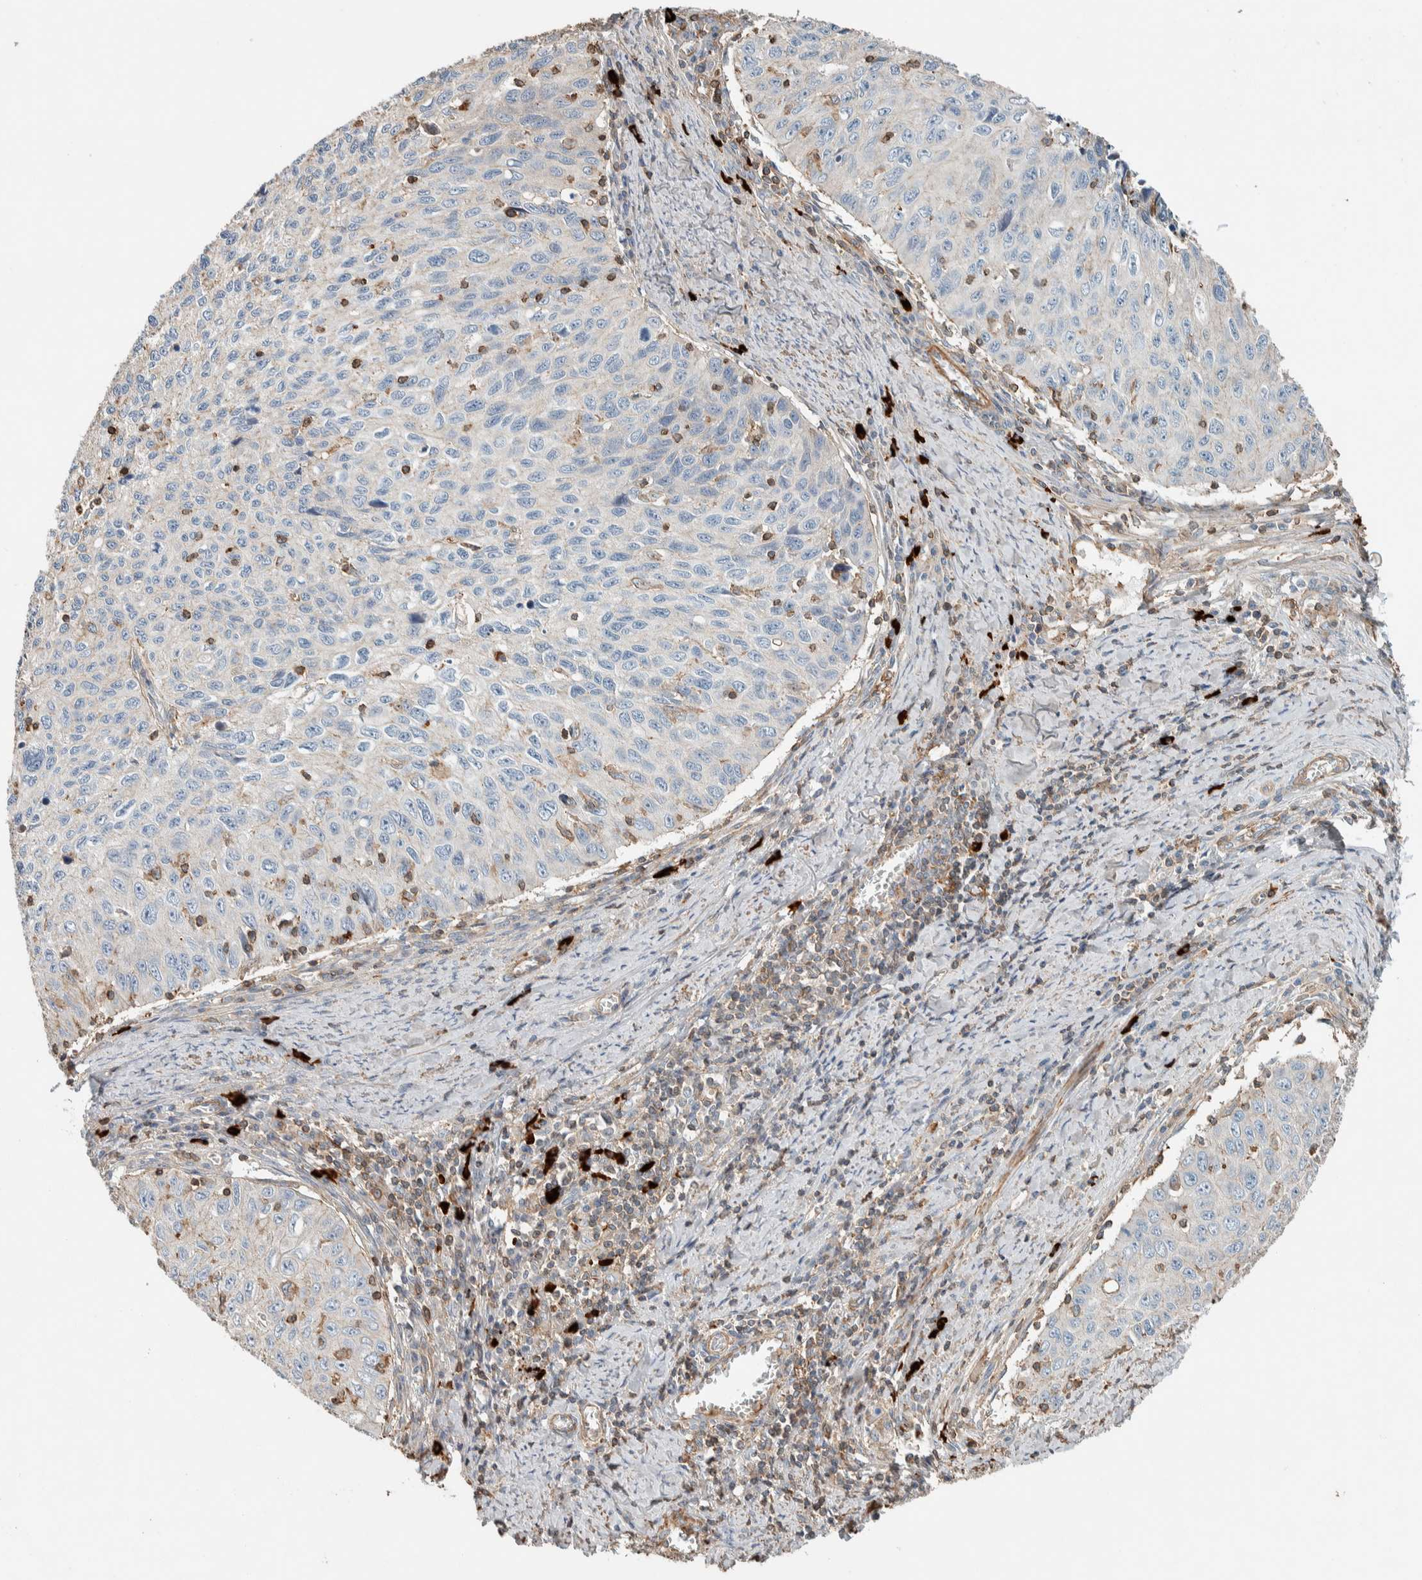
{"staining": {"intensity": "negative", "quantity": "none", "location": "none"}, "tissue": "cervical cancer", "cell_type": "Tumor cells", "image_type": "cancer", "snomed": [{"axis": "morphology", "description": "Squamous cell carcinoma, NOS"}, {"axis": "topography", "description": "Cervix"}], "caption": "There is no significant expression in tumor cells of cervical cancer.", "gene": "CTBP2", "patient": {"sex": "female", "age": 53}}